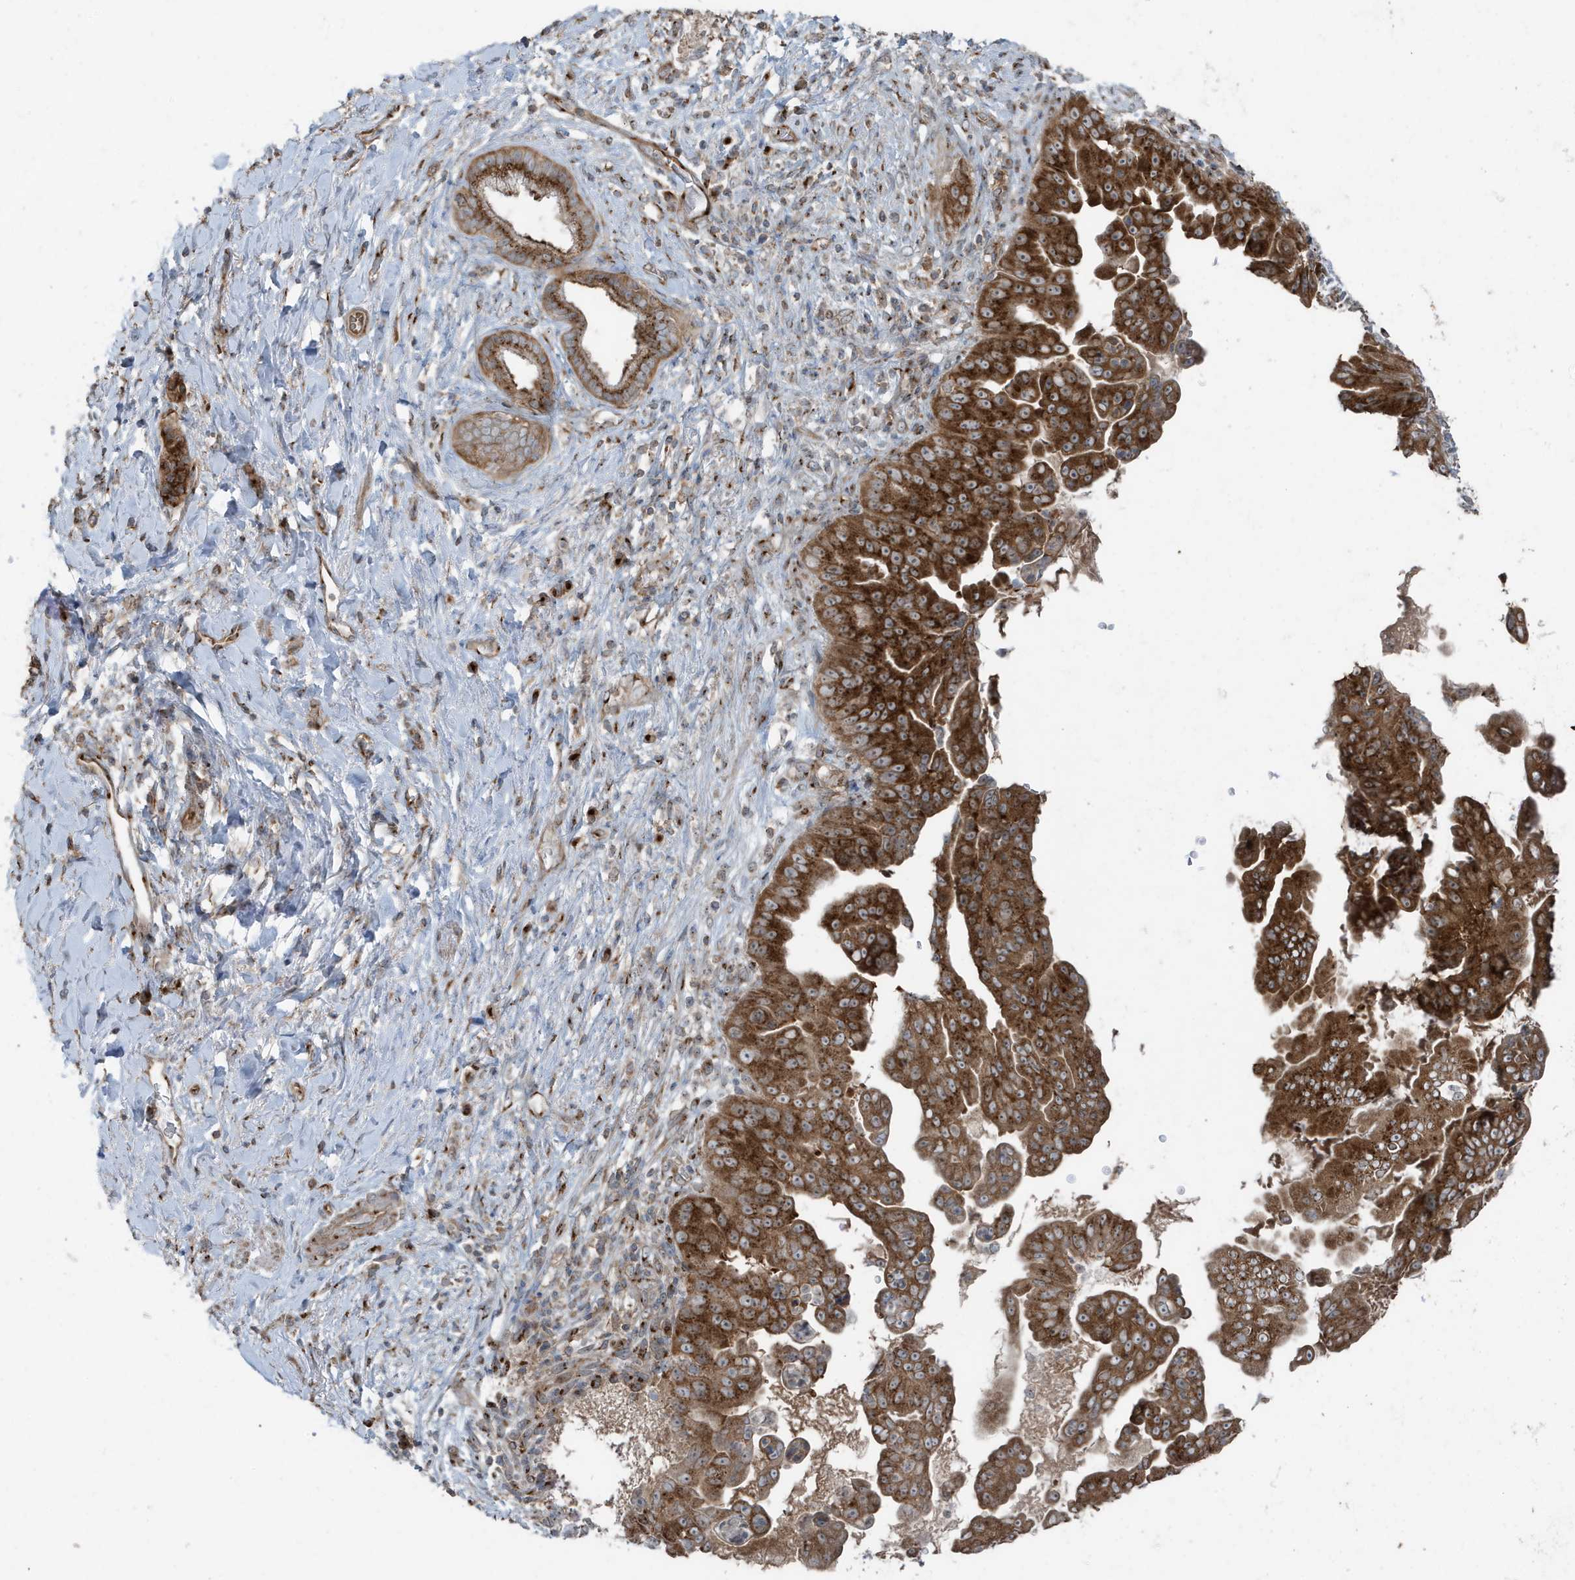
{"staining": {"intensity": "strong", "quantity": ">75%", "location": "cytoplasmic/membranous"}, "tissue": "pancreatic cancer", "cell_type": "Tumor cells", "image_type": "cancer", "snomed": [{"axis": "morphology", "description": "Adenocarcinoma, NOS"}, {"axis": "topography", "description": "Pancreas"}], "caption": "Human pancreatic adenocarcinoma stained for a protein (brown) shows strong cytoplasmic/membranous positive positivity in about >75% of tumor cells.", "gene": "GOLGA4", "patient": {"sex": "female", "age": 78}}